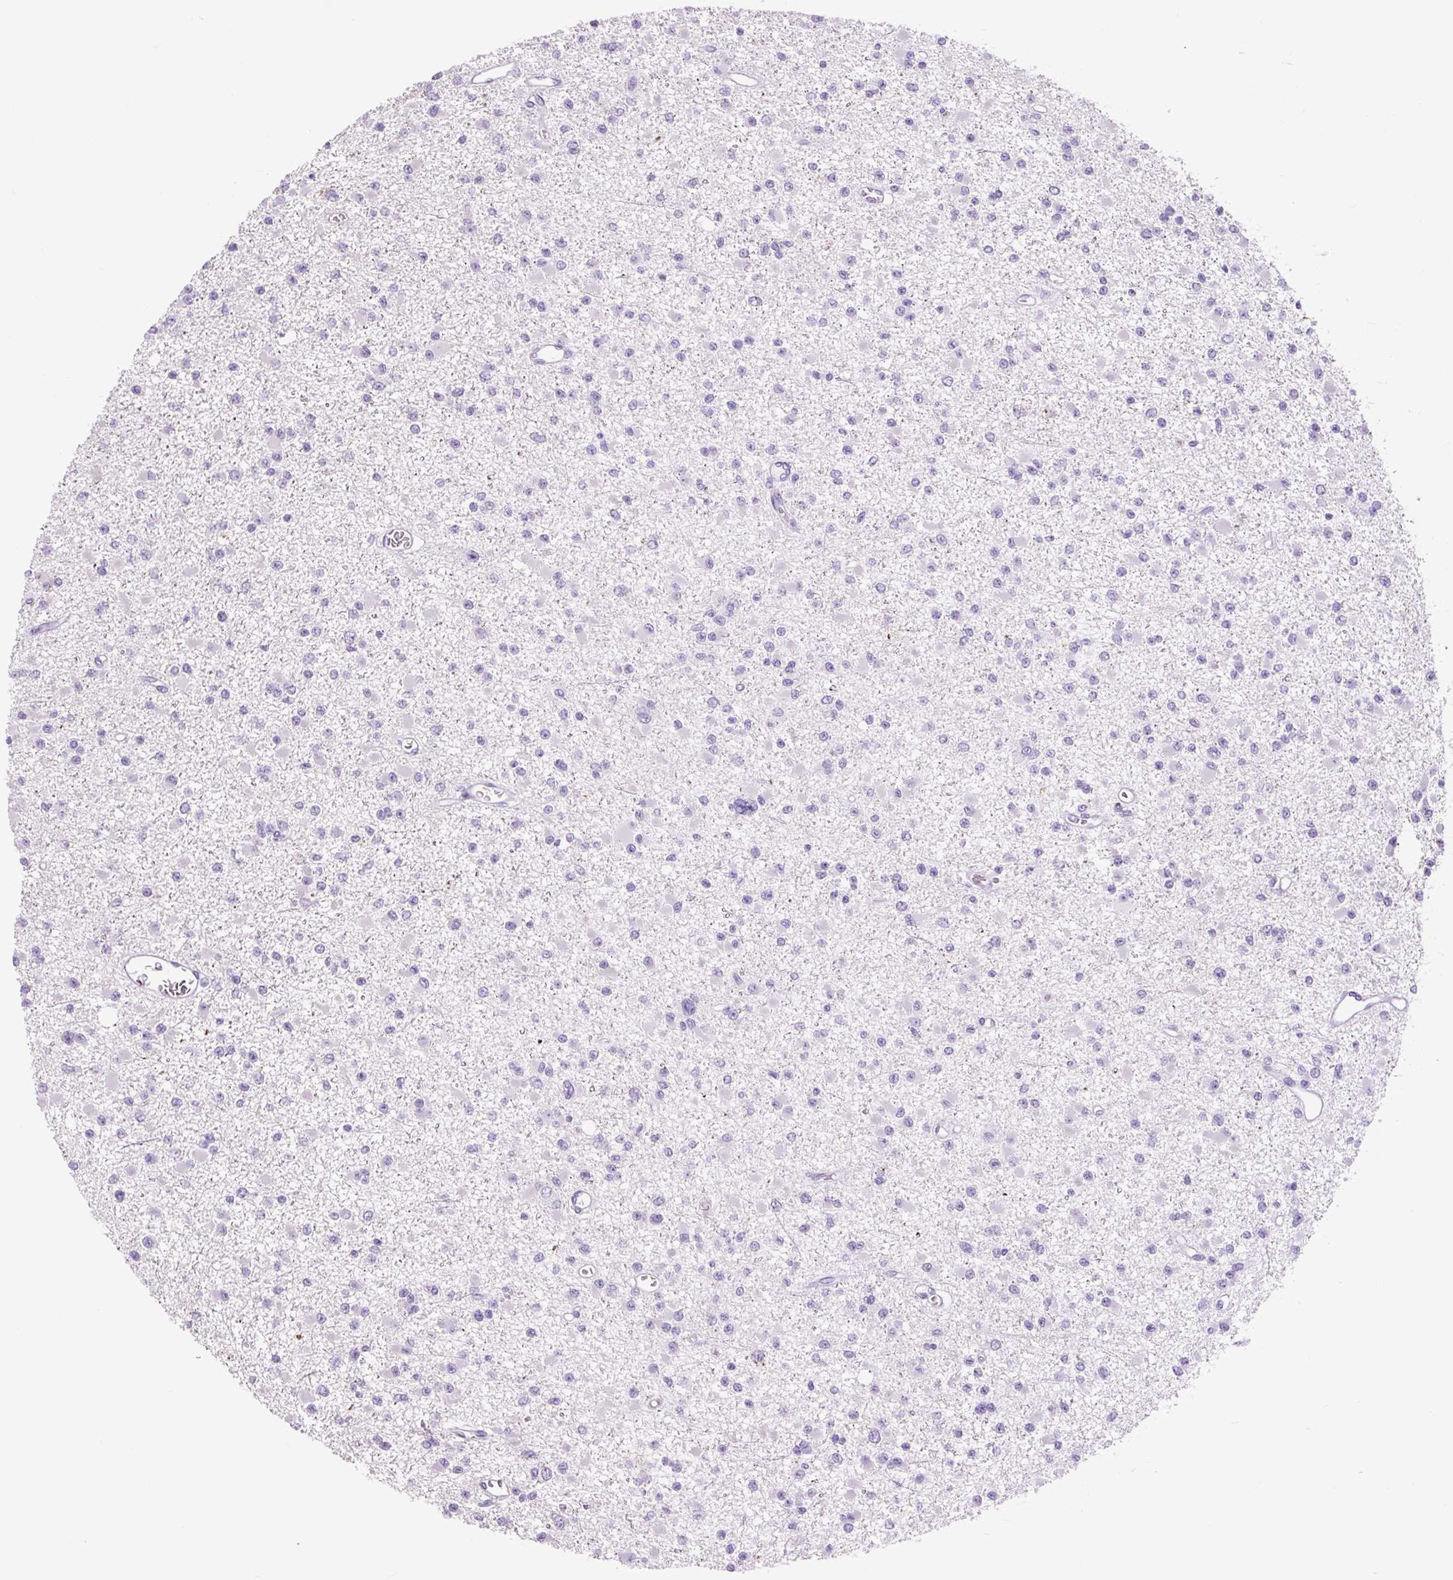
{"staining": {"intensity": "negative", "quantity": "none", "location": "none"}, "tissue": "glioma", "cell_type": "Tumor cells", "image_type": "cancer", "snomed": [{"axis": "morphology", "description": "Glioma, malignant, Low grade"}, {"axis": "topography", "description": "Brain"}], "caption": "There is no significant staining in tumor cells of glioma.", "gene": "OR10A7", "patient": {"sex": "female", "age": 22}}